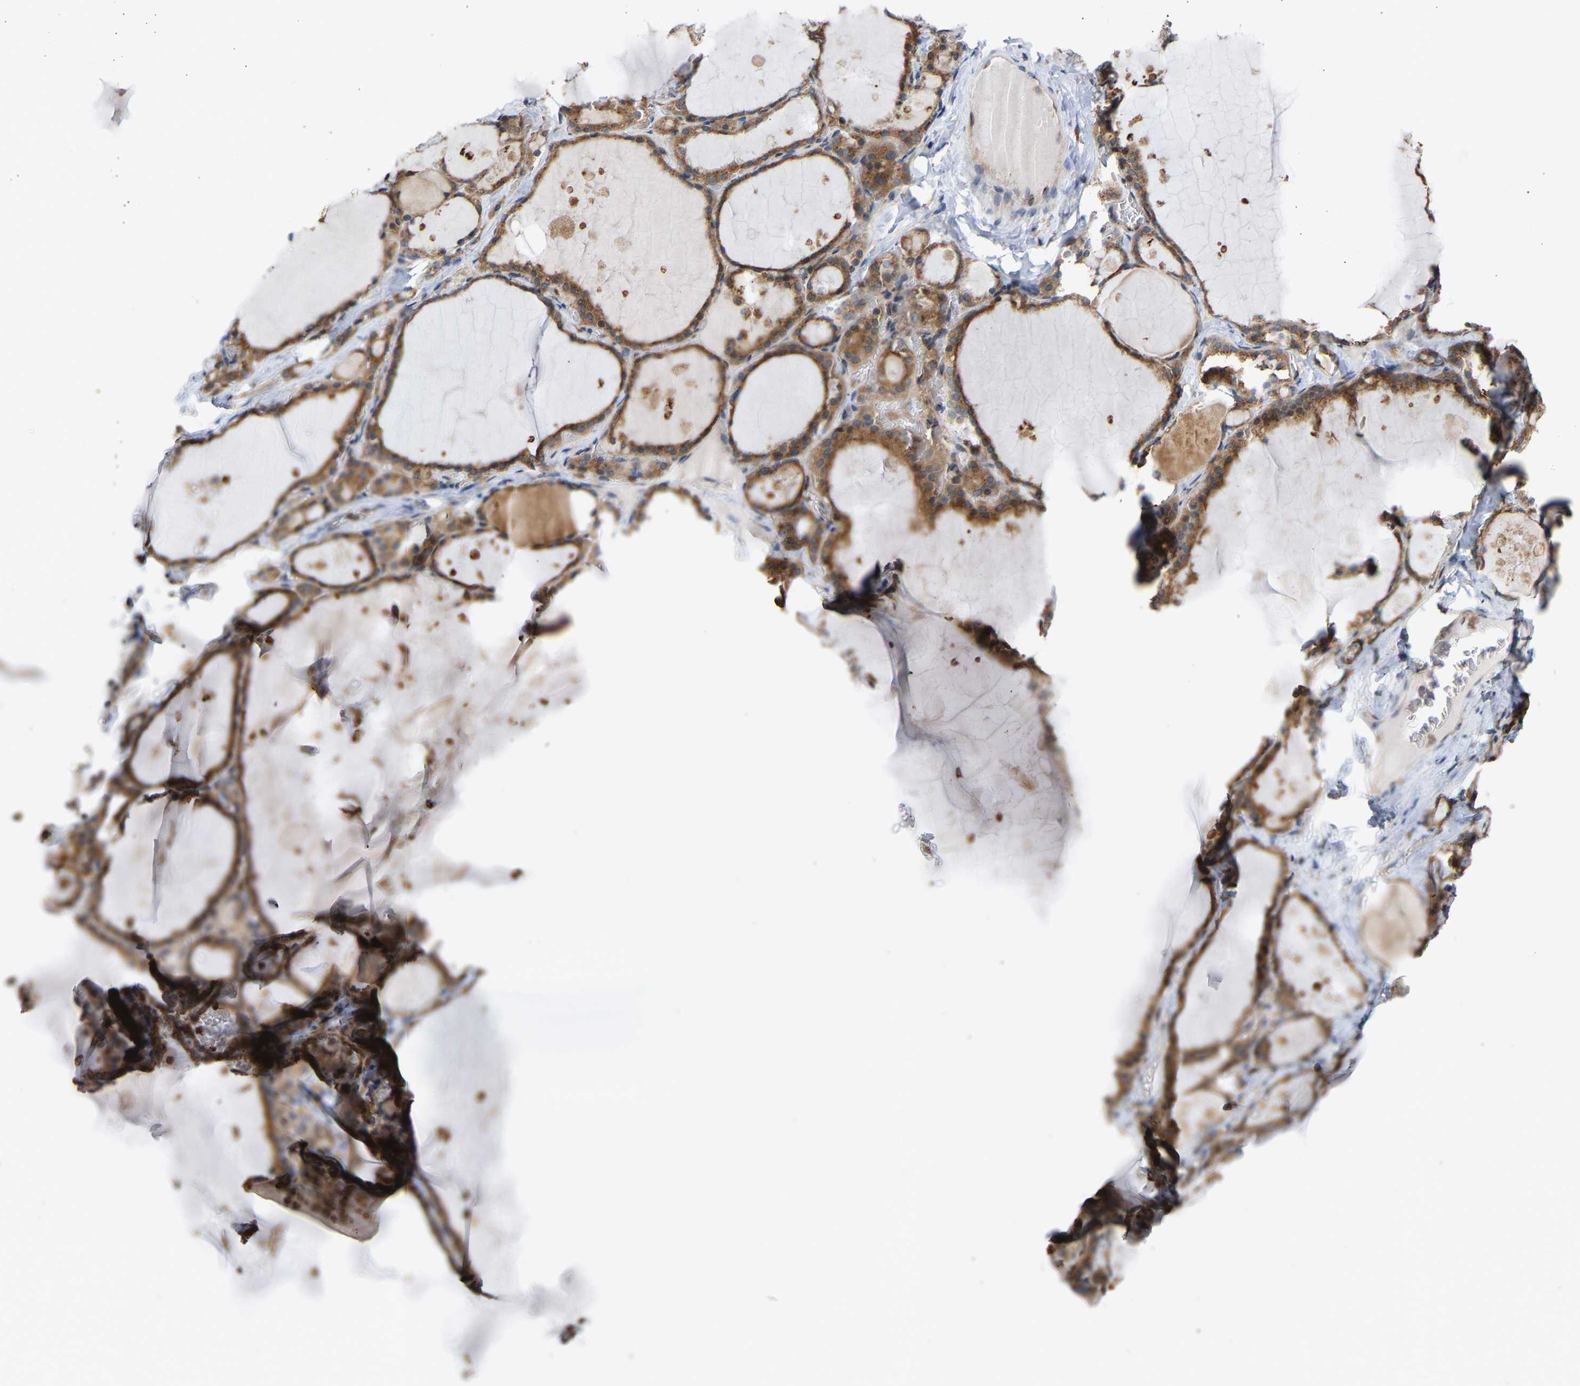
{"staining": {"intensity": "moderate", "quantity": ">75%", "location": "cytoplasmic/membranous"}, "tissue": "thyroid gland", "cell_type": "Glandular cells", "image_type": "normal", "snomed": [{"axis": "morphology", "description": "Normal tissue, NOS"}, {"axis": "topography", "description": "Thyroid gland"}], "caption": "A brown stain highlights moderate cytoplasmic/membranous positivity of a protein in glandular cells of benign thyroid gland. (brown staining indicates protein expression, while blue staining denotes nuclei).", "gene": "GCN1", "patient": {"sex": "male", "age": 56}}